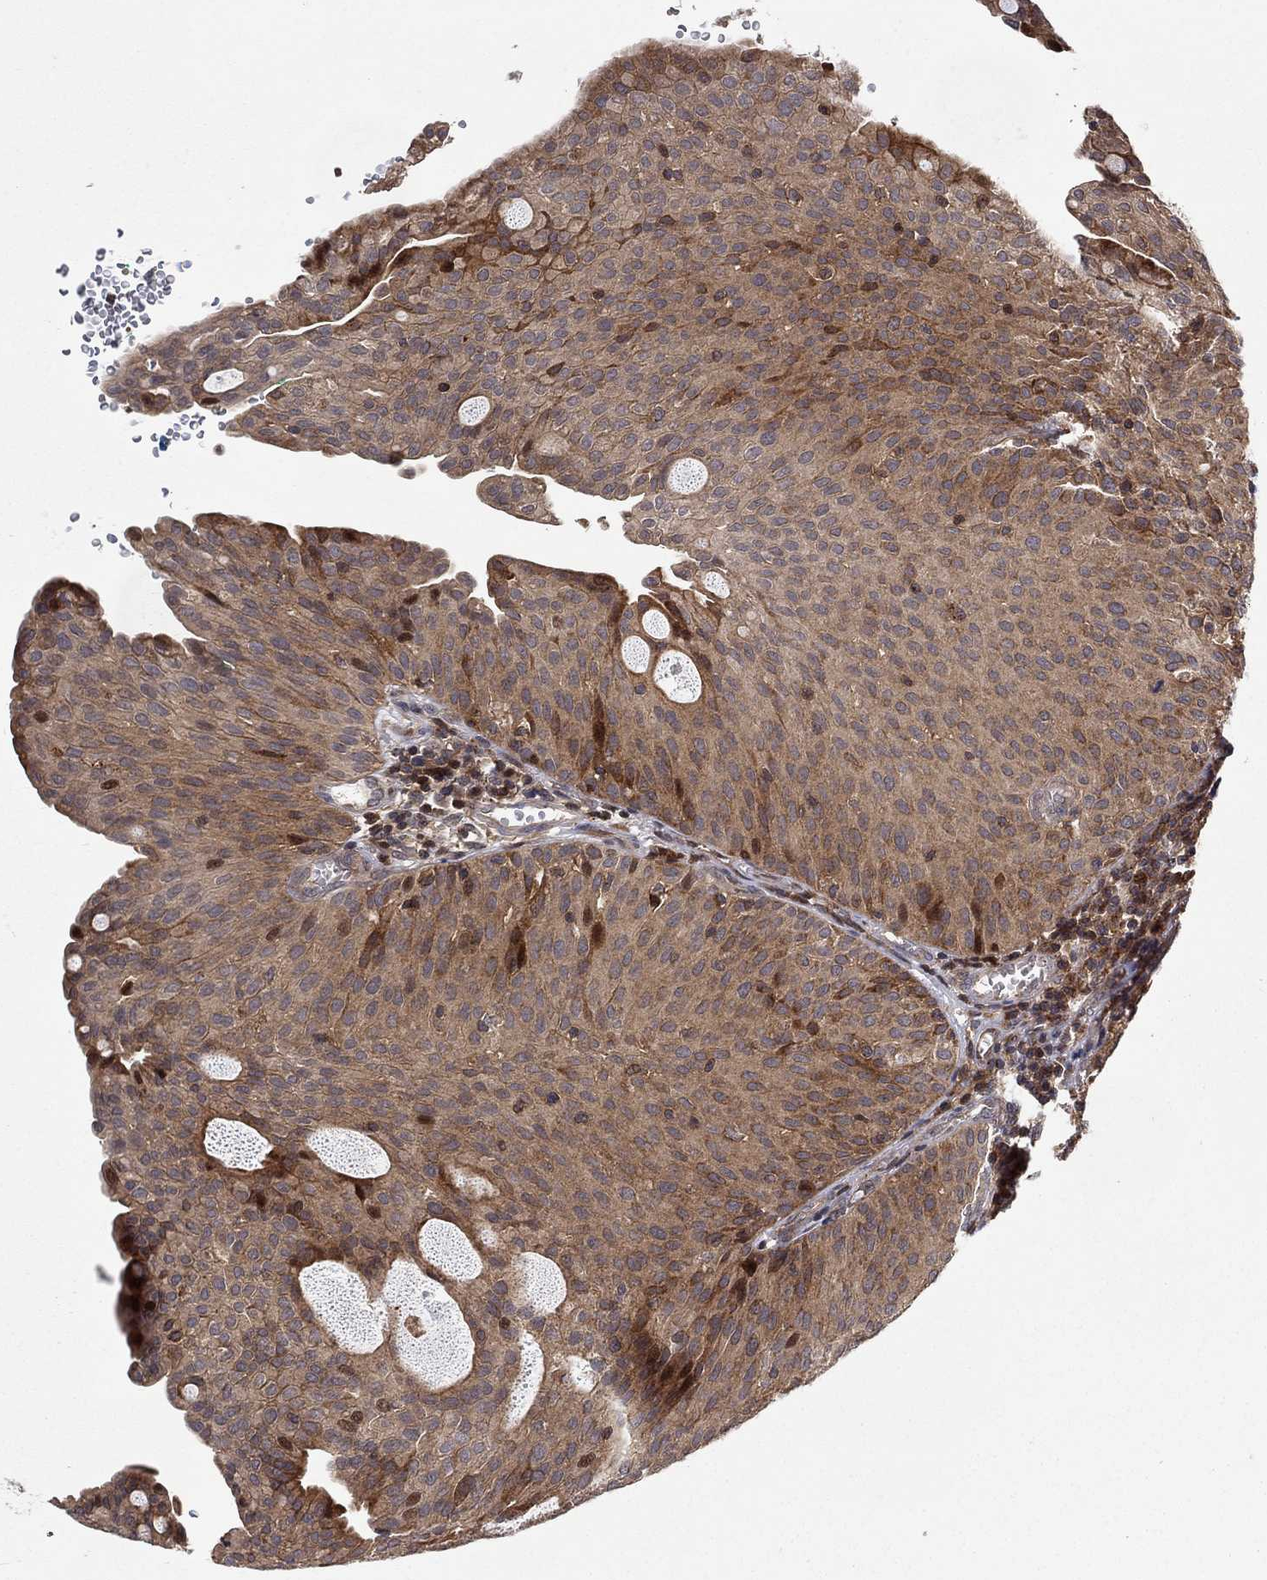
{"staining": {"intensity": "moderate", "quantity": "25%-75%", "location": "cytoplasmic/membranous"}, "tissue": "urothelial cancer", "cell_type": "Tumor cells", "image_type": "cancer", "snomed": [{"axis": "morphology", "description": "Urothelial carcinoma, Low grade"}, {"axis": "topography", "description": "Urinary bladder"}], "caption": "Protein staining demonstrates moderate cytoplasmic/membranous expression in approximately 25%-75% of tumor cells in urothelial carcinoma (low-grade). Using DAB (brown) and hematoxylin (blue) stains, captured at high magnification using brightfield microscopy.", "gene": "LPCAT4", "patient": {"sex": "male", "age": 54}}